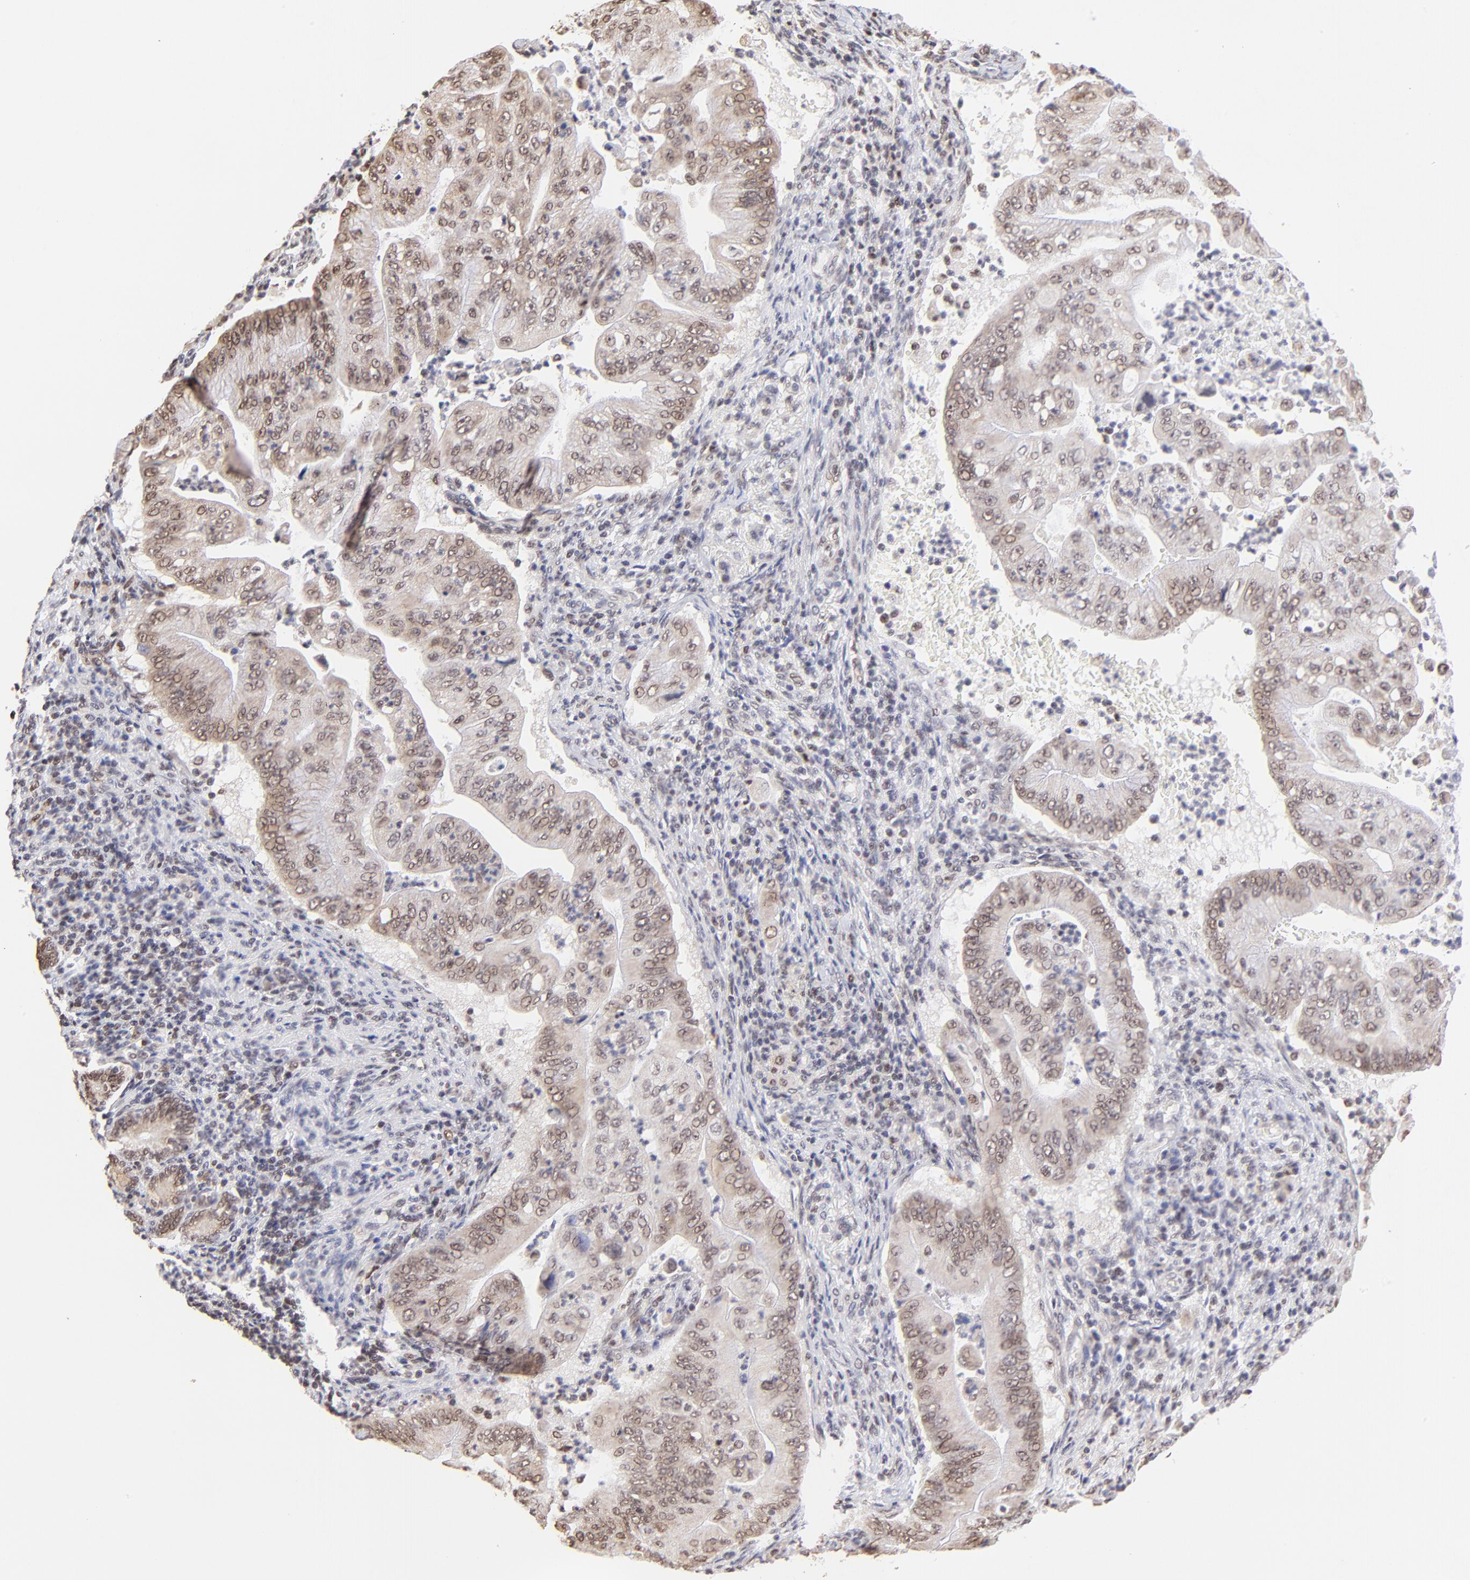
{"staining": {"intensity": "weak", "quantity": ">75%", "location": "cytoplasmic/membranous,nuclear"}, "tissue": "pancreatic cancer", "cell_type": "Tumor cells", "image_type": "cancer", "snomed": [{"axis": "morphology", "description": "Adenocarcinoma, NOS"}, {"axis": "topography", "description": "Pancreas"}], "caption": "Immunohistochemistry (DAB) staining of pancreatic cancer (adenocarcinoma) demonstrates weak cytoplasmic/membranous and nuclear protein expression in about >75% of tumor cells.", "gene": "ZNF670", "patient": {"sex": "male", "age": 62}}